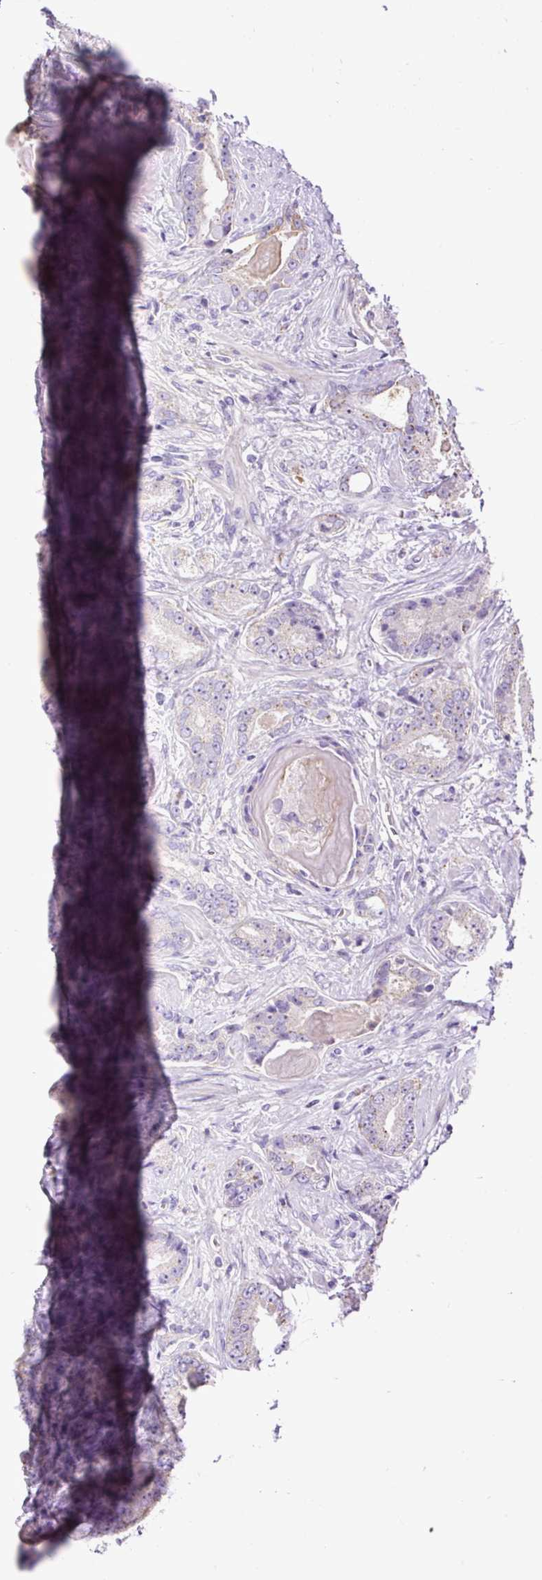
{"staining": {"intensity": "negative", "quantity": "none", "location": "none"}, "tissue": "prostate cancer", "cell_type": "Tumor cells", "image_type": "cancer", "snomed": [{"axis": "morphology", "description": "Adenocarcinoma, Low grade"}, {"axis": "topography", "description": "Prostate"}], "caption": "Tumor cells show no significant protein staining in prostate cancer (adenocarcinoma (low-grade)).", "gene": "CFAP47", "patient": {"sex": "male", "age": 62}}